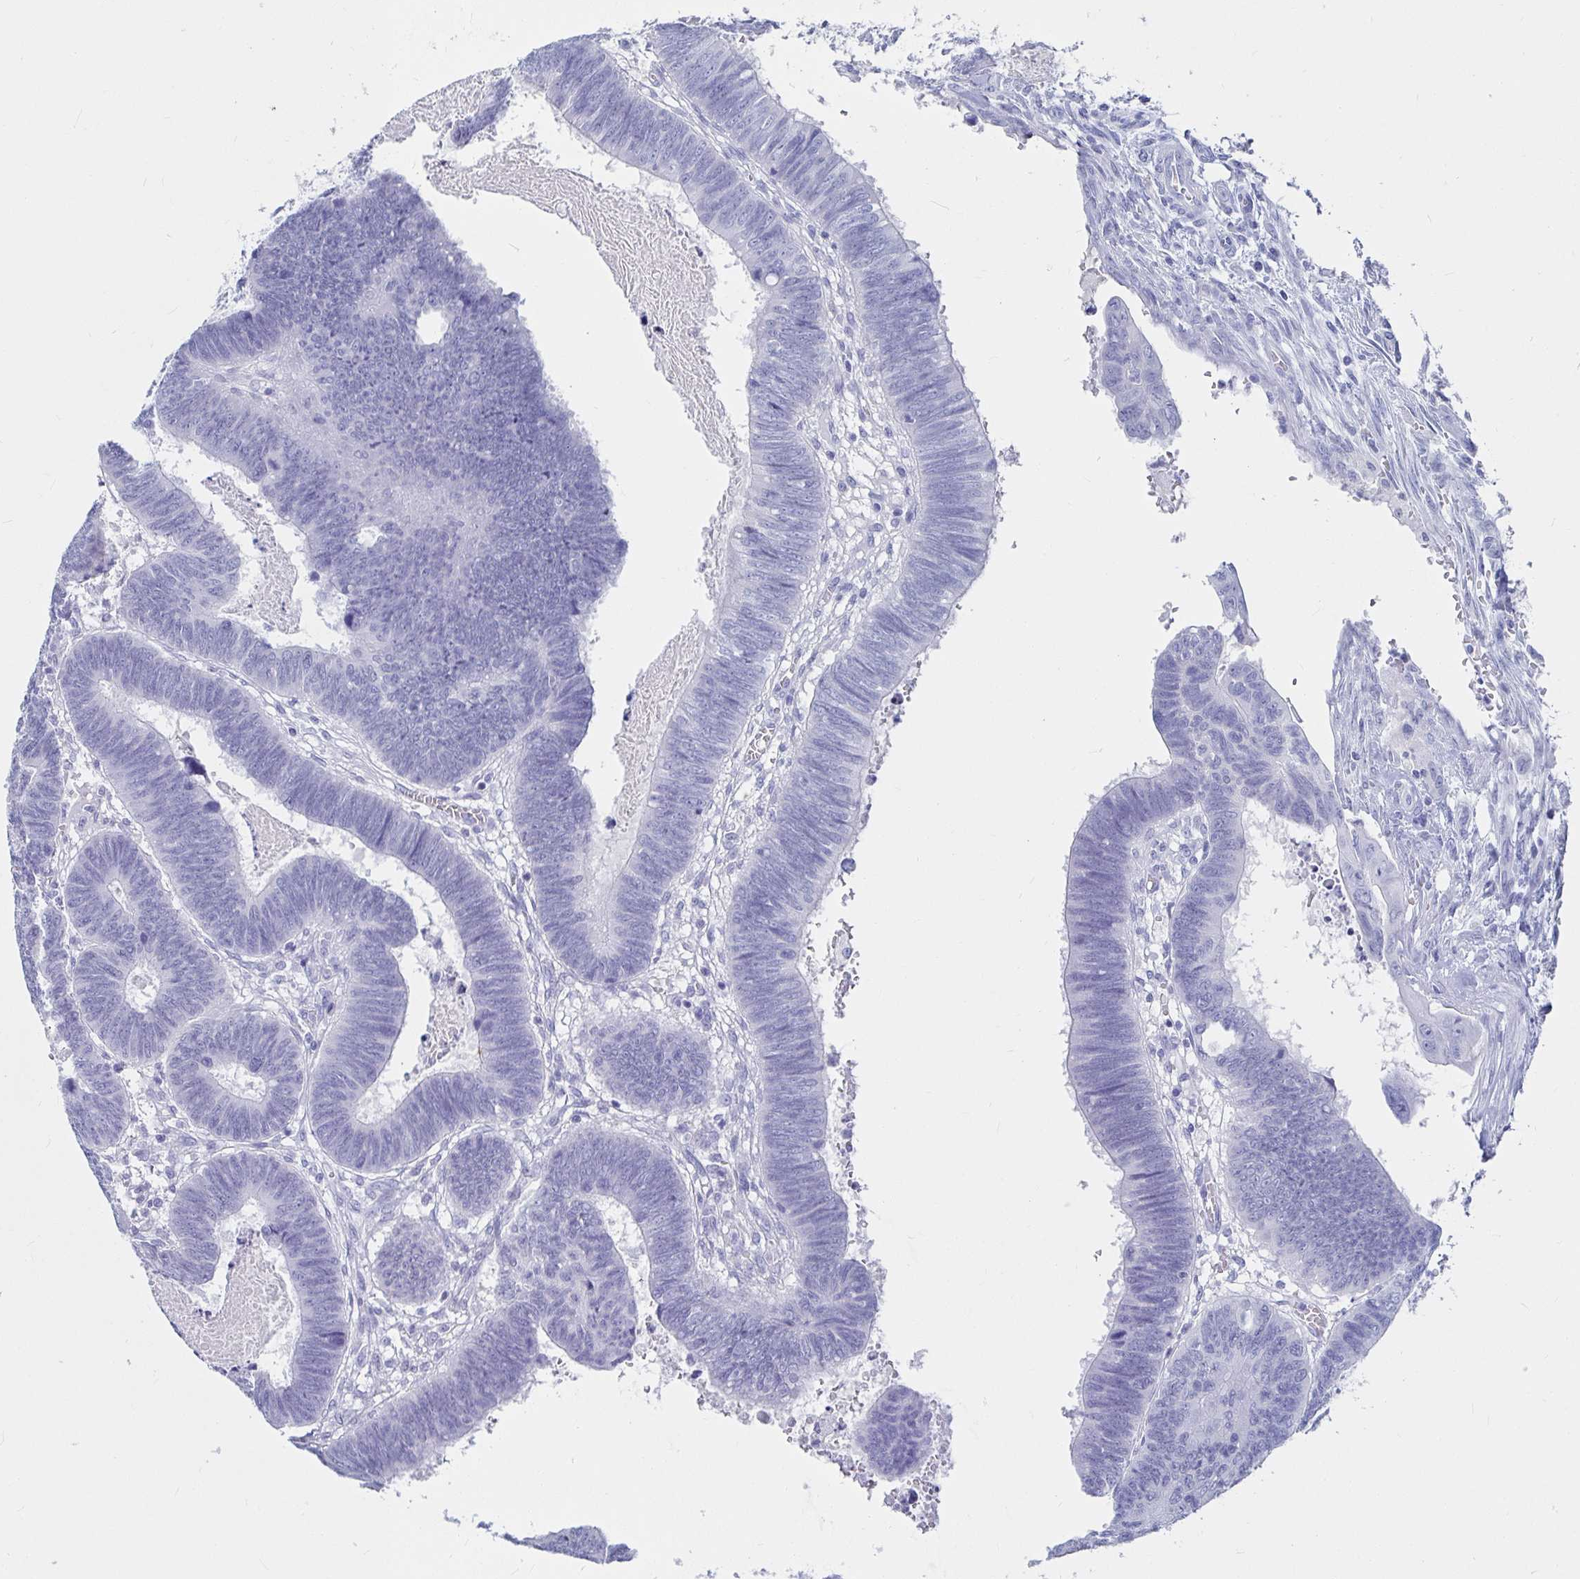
{"staining": {"intensity": "negative", "quantity": "none", "location": "none"}, "tissue": "colorectal cancer", "cell_type": "Tumor cells", "image_type": "cancer", "snomed": [{"axis": "morphology", "description": "Adenocarcinoma, NOS"}, {"axis": "topography", "description": "Colon"}], "caption": "Protein analysis of colorectal cancer (adenocarcinoma) shows no significant positivity in tumor cells.", "gene": "CA9", "patient": {"sex": "male", "age": 62}}